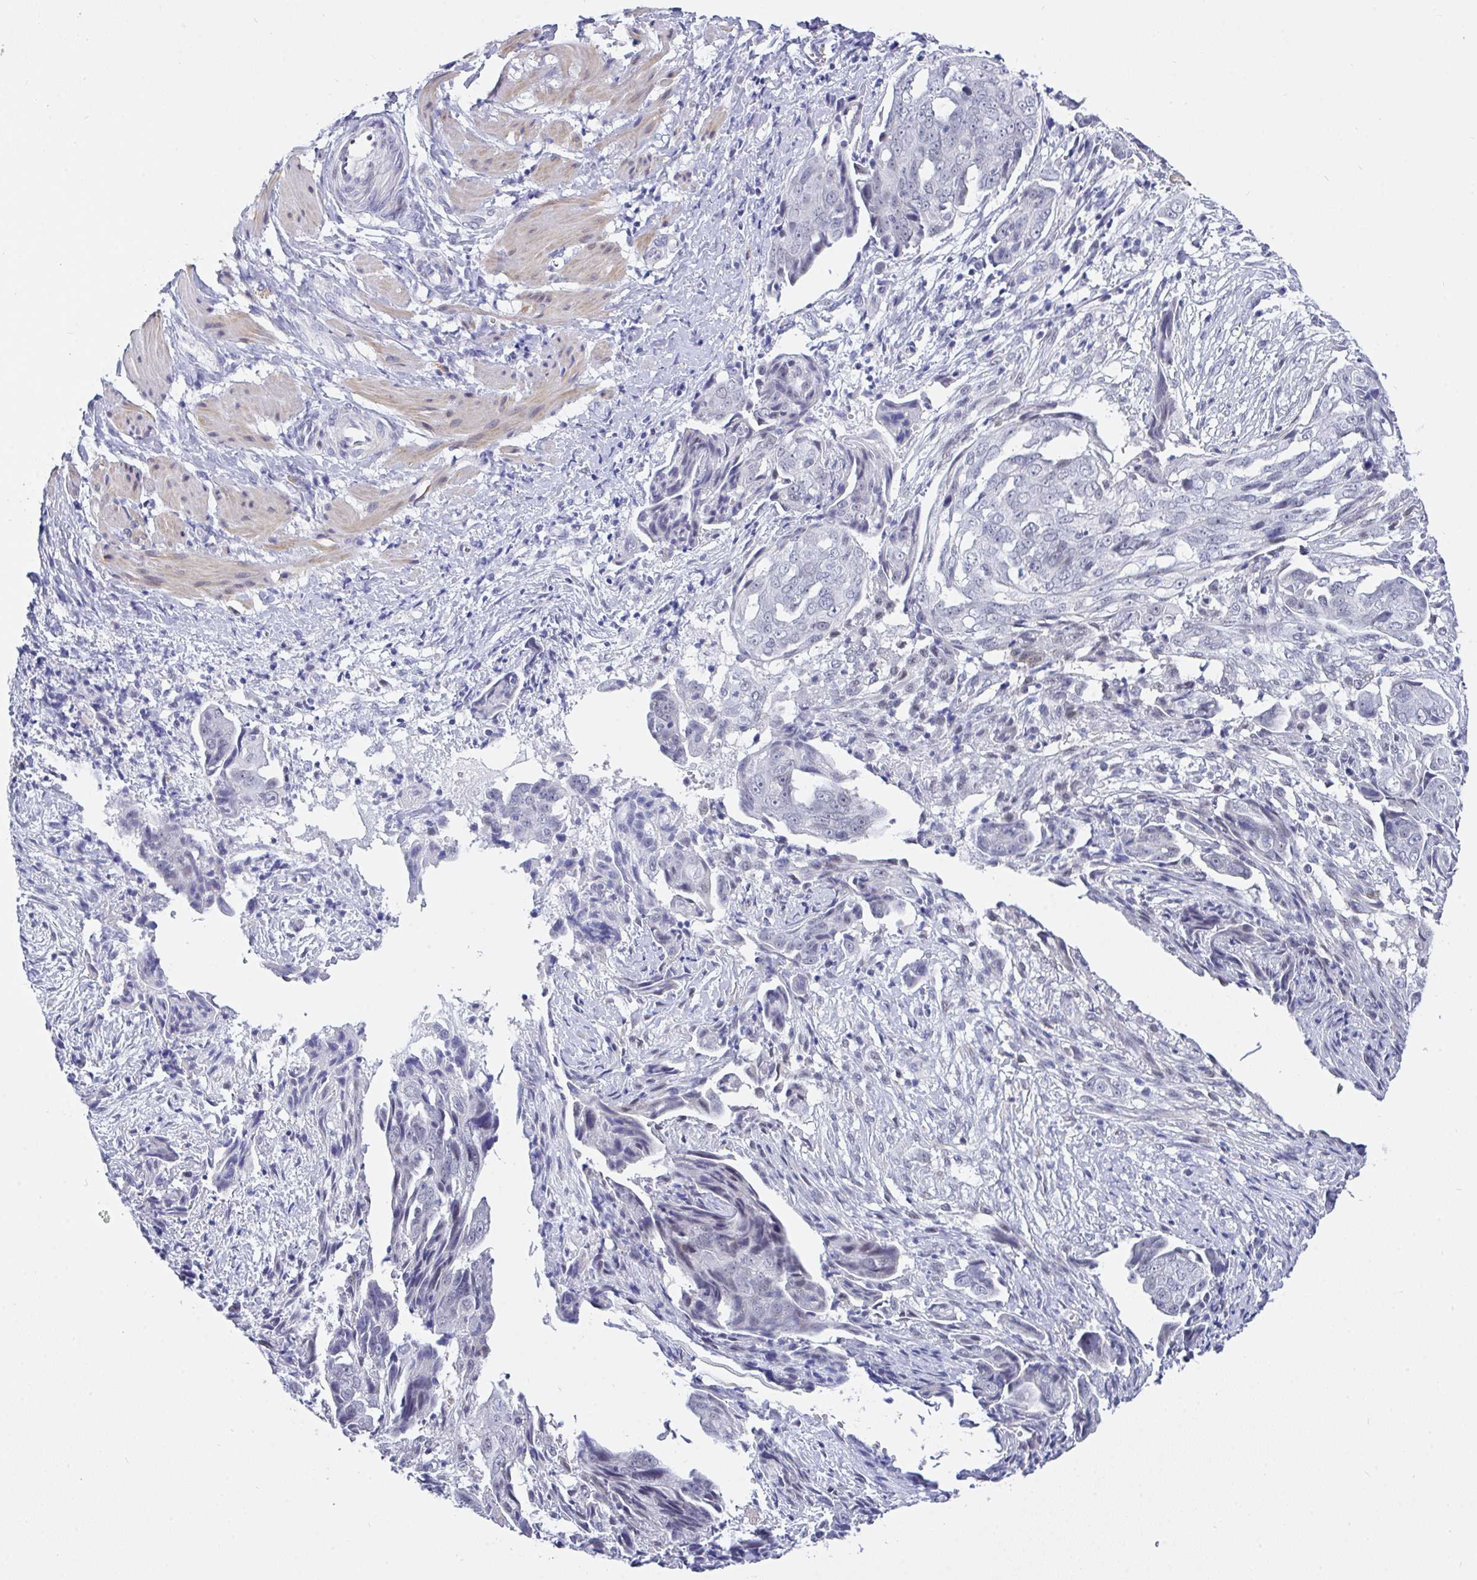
{"staining": {"intensity": "negative", "quantity": "none", "location": "none"}, "tissue": "ovarian cancer", "cell_type": "Tumor cells", "image_type": "cancer", "snomed": [{"axis": "morphology", "description": "Carcinoma, endometroid"}, {"axis": "topography", "description": "Ovary"}], "caption": "Protein analysis of ovarian cancer displays no significant positivity in tumor cells.", "gene": "FBXL22", "patient": {"sex": "female", "age": 70}}